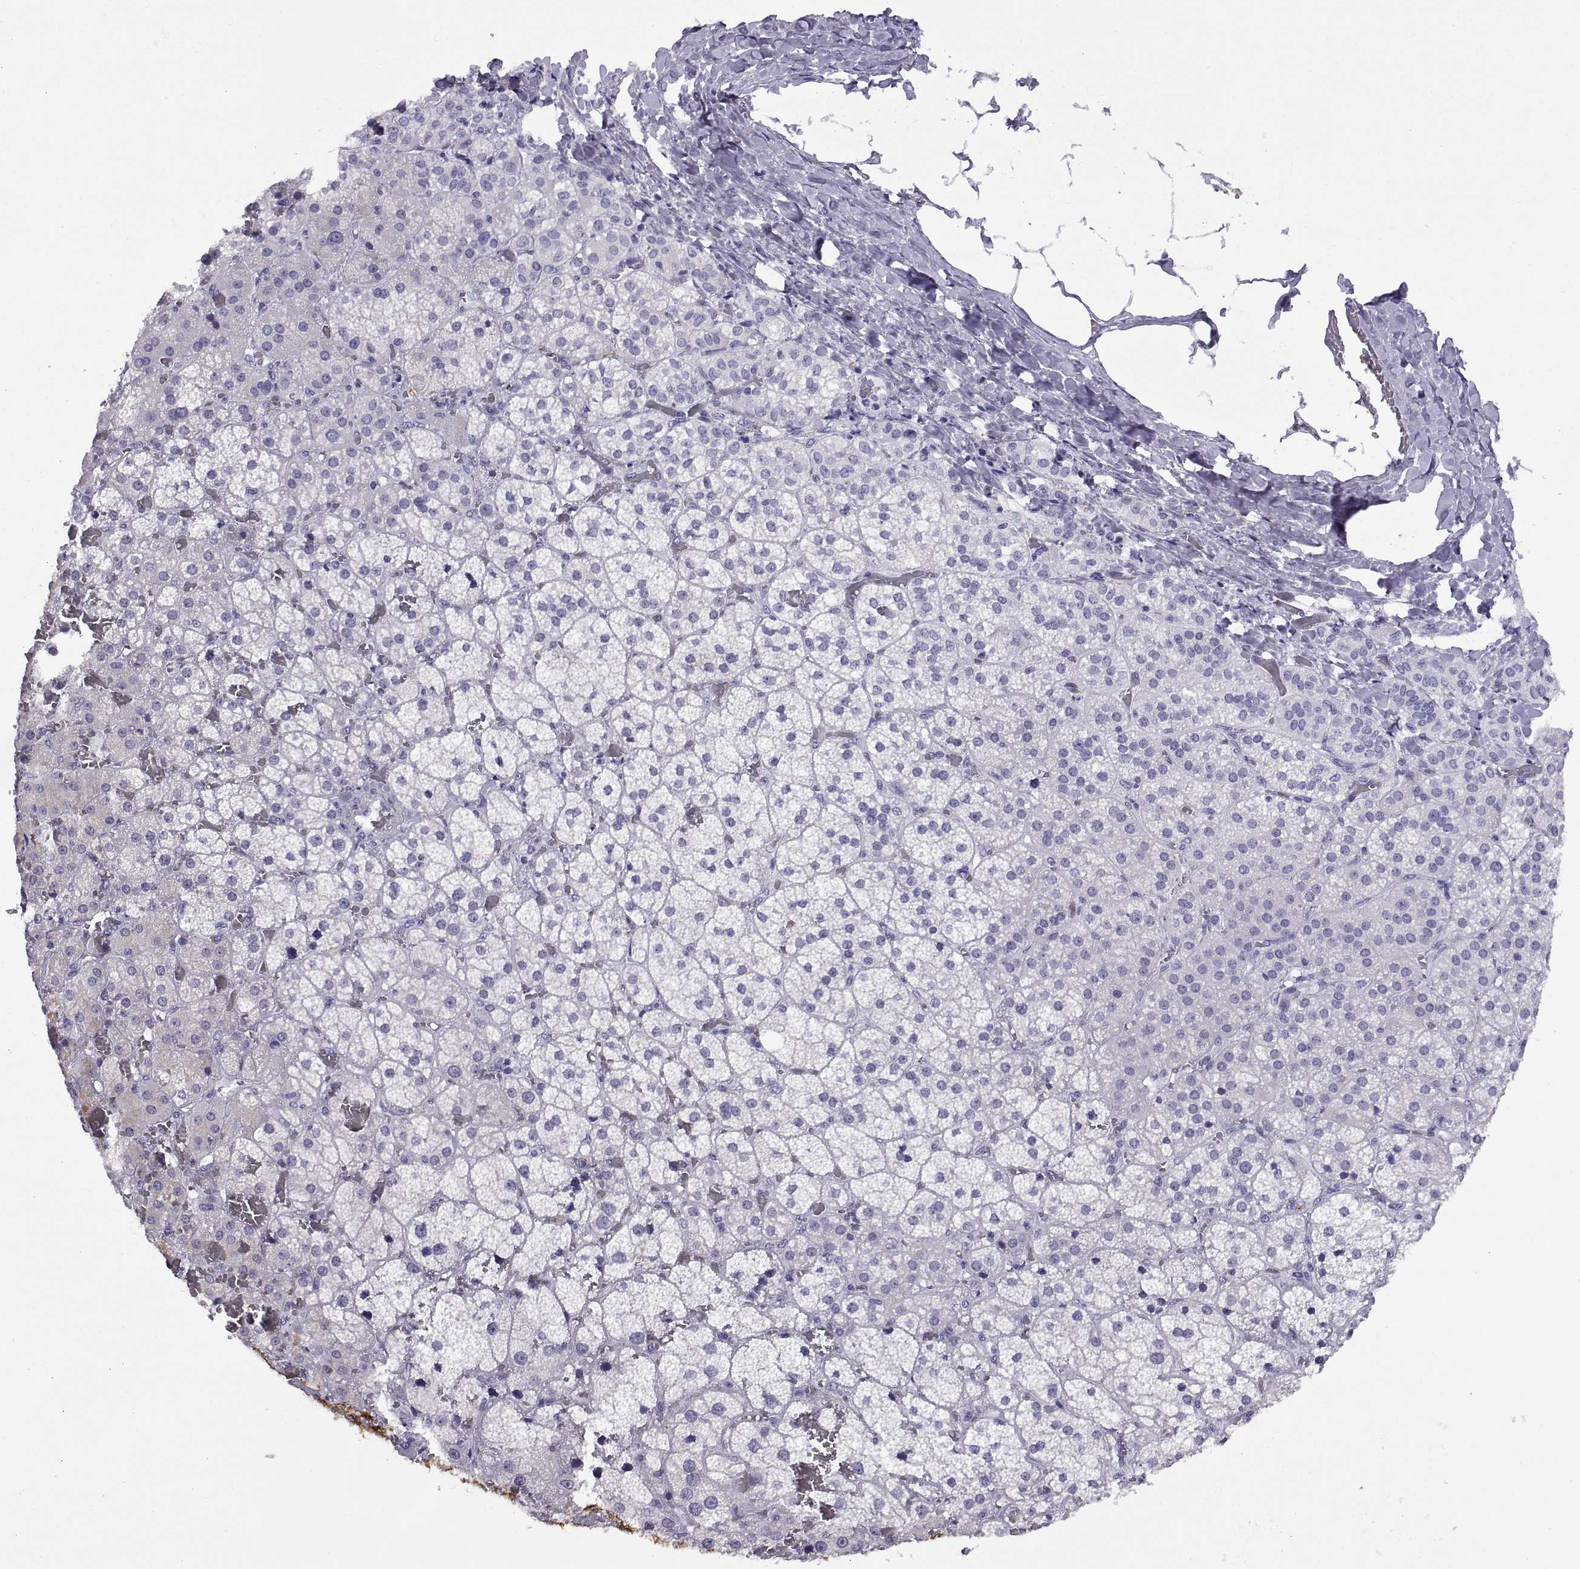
{"staining": {"intensity": "strong", "quantity": "25%-75%", "location": "cytoplasmic/membranous"}, "tissue": "adrenal gland", "cell_type": "Glandular cells", "image_type": "normal", "snomed": [{"axis": "morphology", "description": "Normal tissue, NOS"}, {"axis": "topography", "description": "Adrenal gland"}], "caption": "Immunohistochemistry staining of benign adrenal gland, which demonstrates high levels of strong cytoplasmic/membranous staining in approximately 25%-75% of glandular cells indicating strong cytoplasmic/membranous protein staining. The staining was performed using DAB (brown) for protein detection and nuclei were counterstained in hematoxylin (blue).", "gene": "RGS20", "patient": {"sex": "male", "age": 57}}